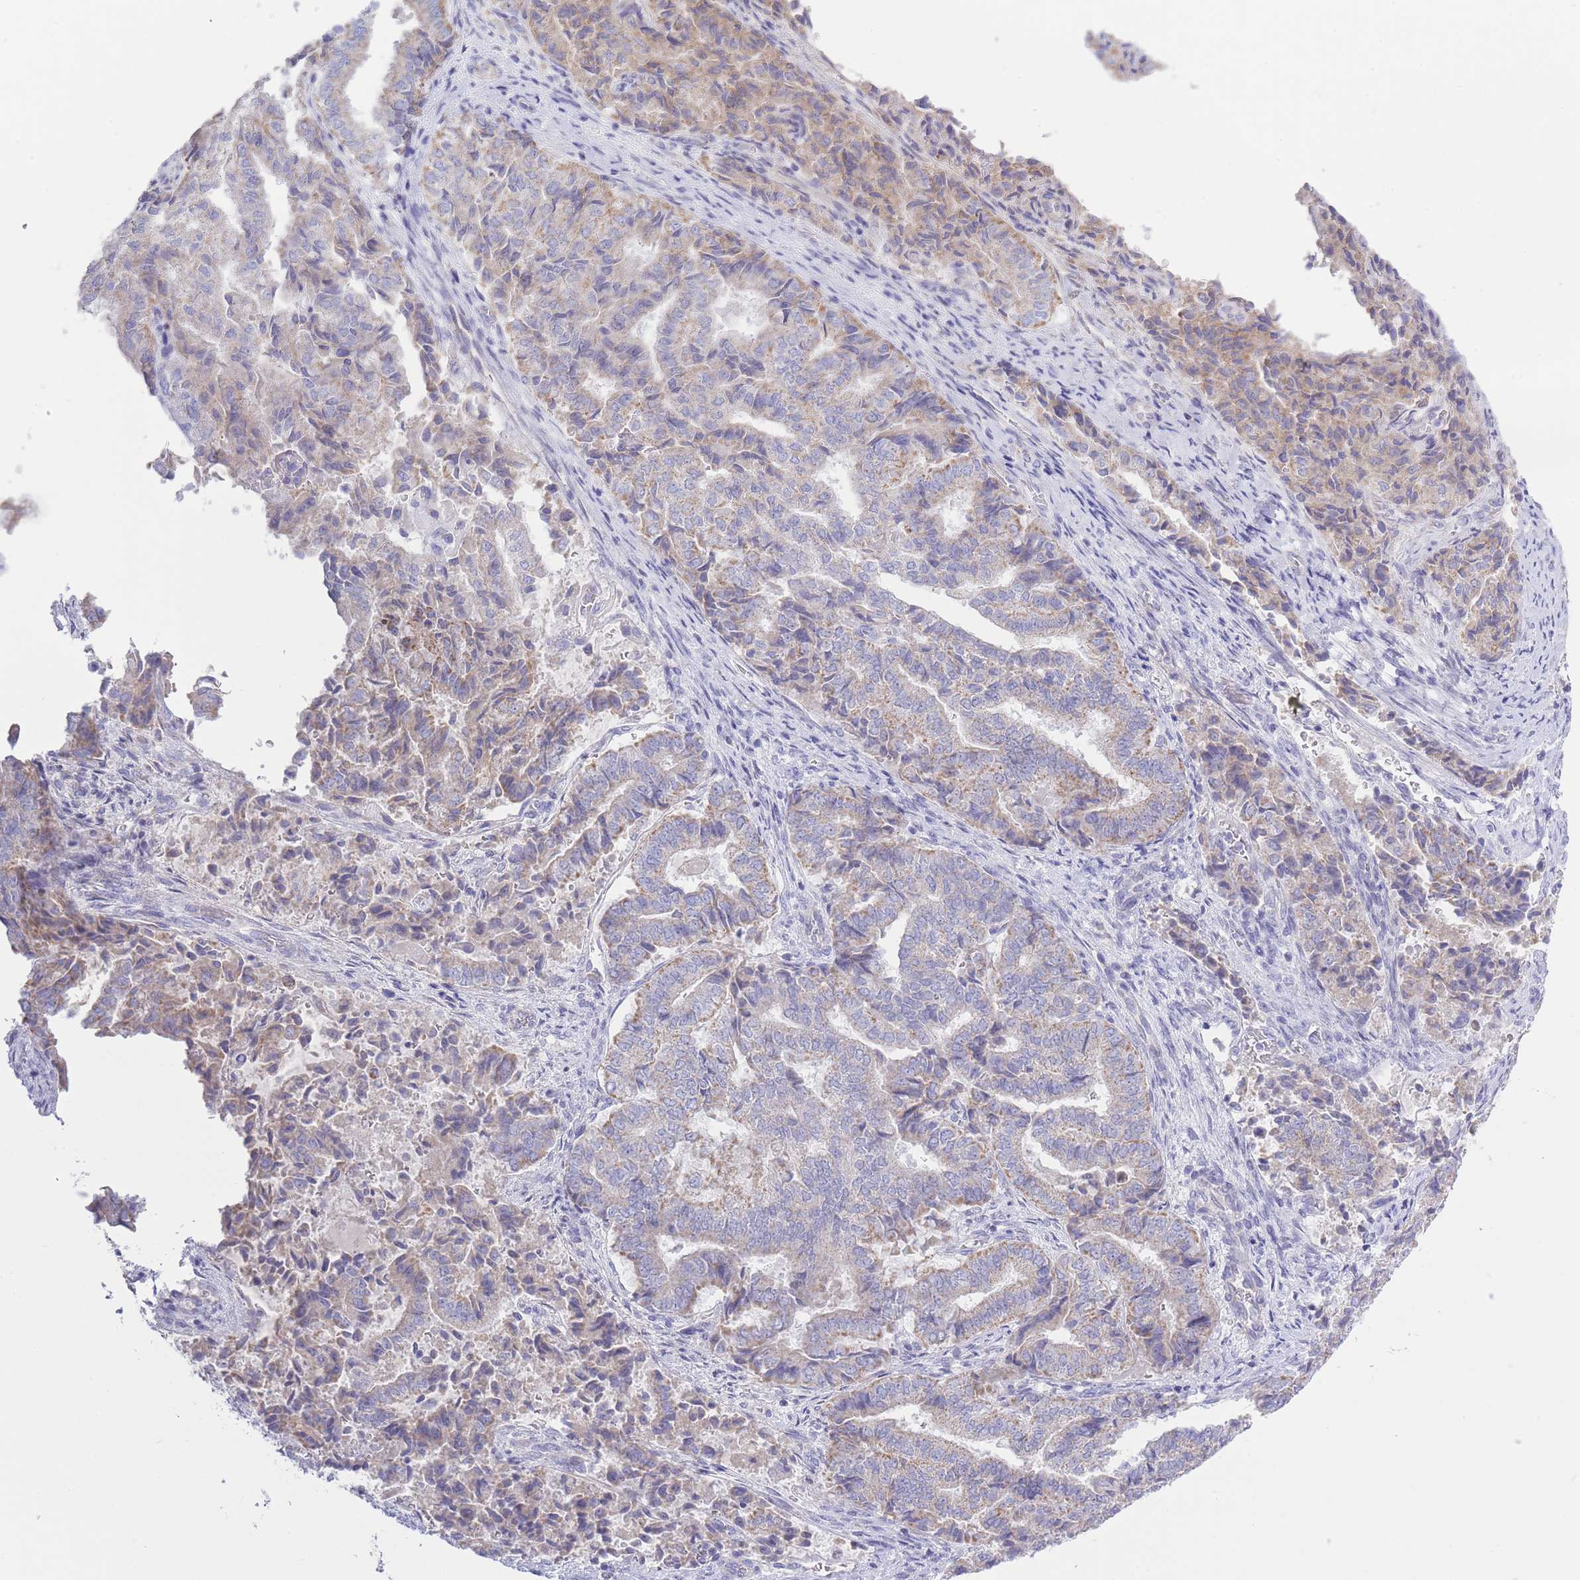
{"staining": {"intensity": "weak", "quantity": "25%-75%", "location": "cytoplasmic/membranous"}, "tissue": "endometrial cancer", "cell_type": "Tumor cells", "image_type": "cancer", "snomed": [{"axis": "morphology", "description": "Adenocarcinoma, NOS"}, {"axis": "topography", "description": "Endometrium"}], "caption": "Endometrial cancer stained with a protein marker reveals weak staining in tumor cells.", "gene": "NANP", "patient": {"sex": "female", "age": 80}}